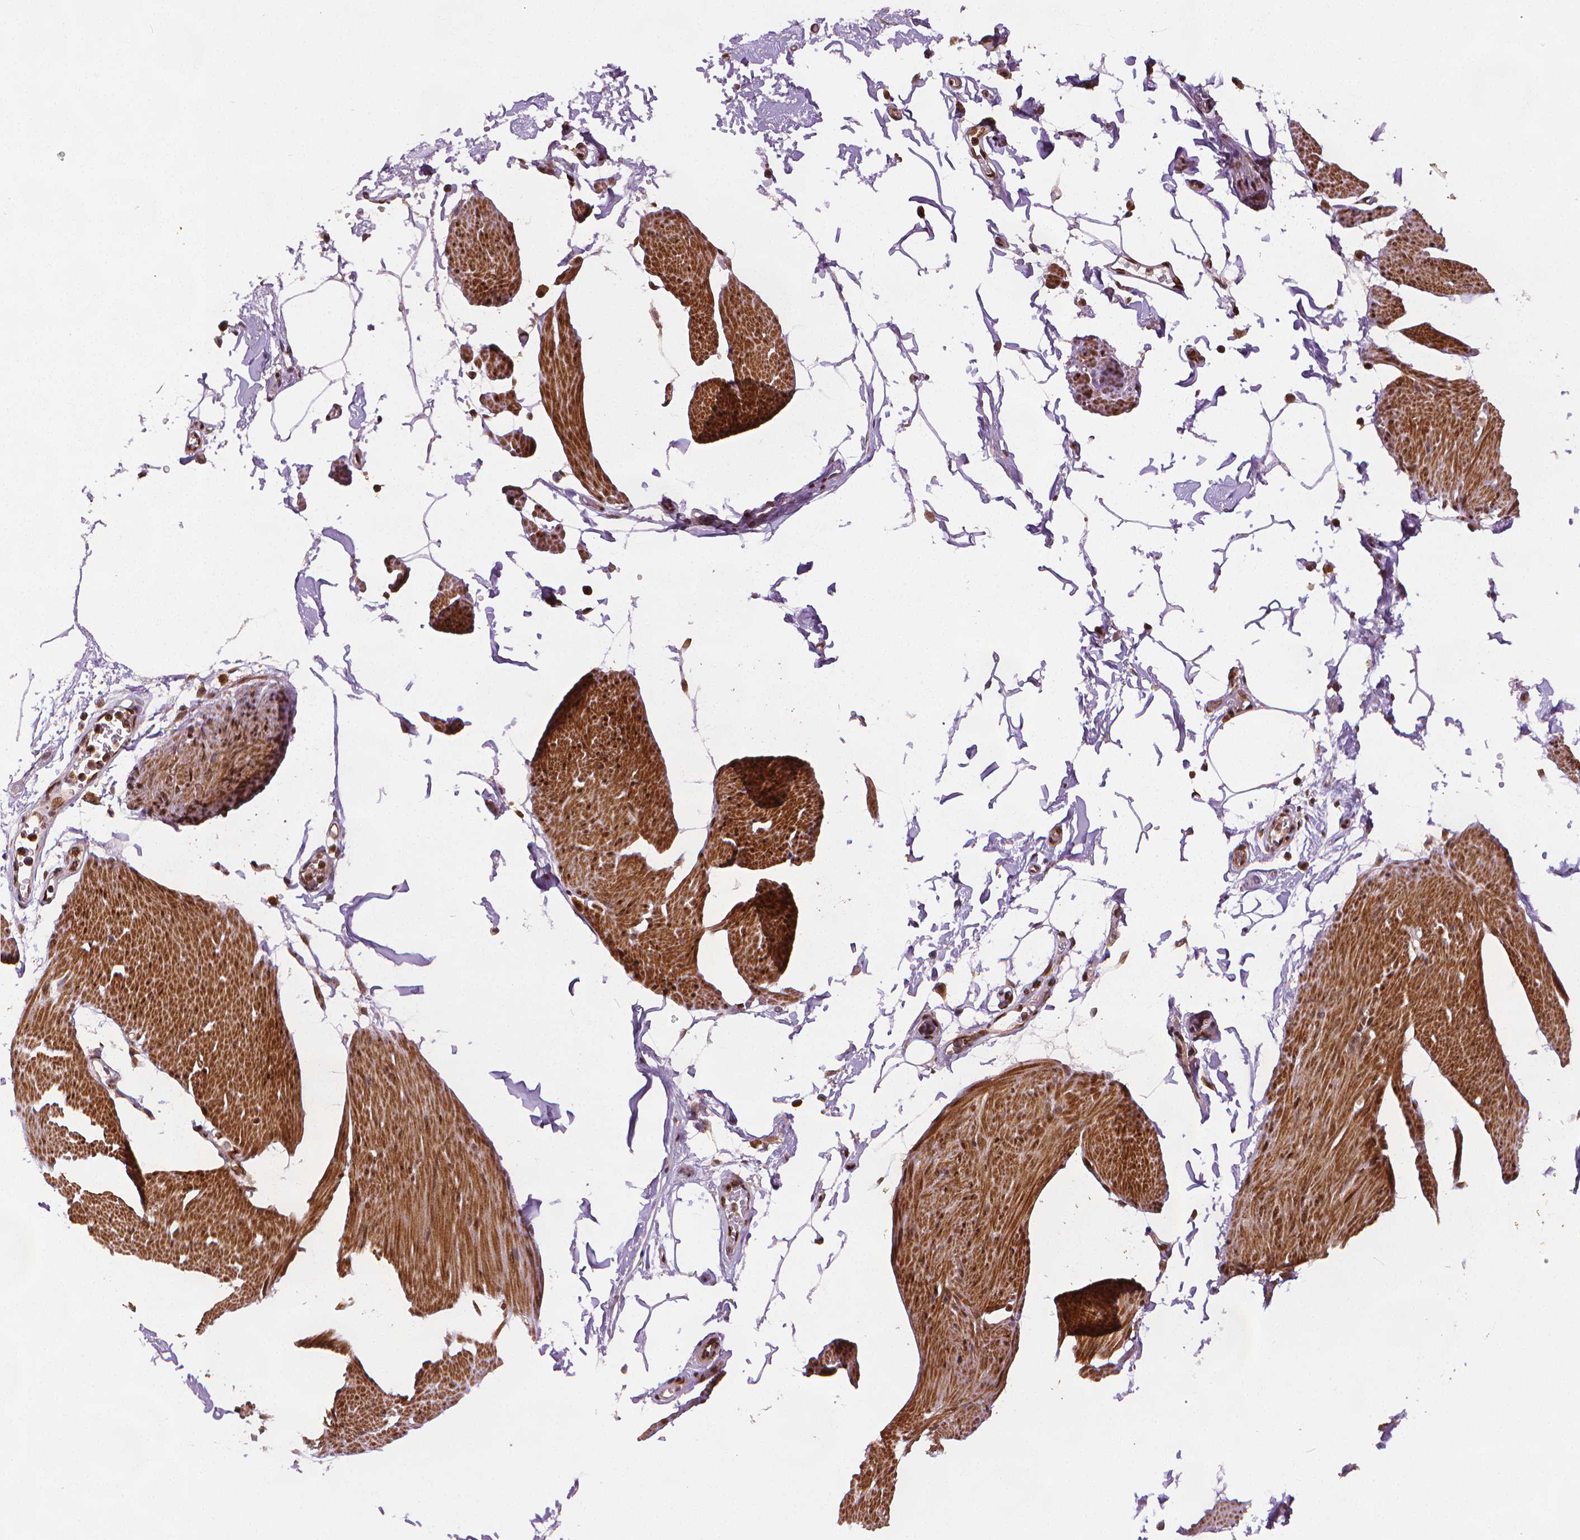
{"staining": {"intensity": "moderate", "quantity": "25%-75%", "location": "cytoplasmic/membranous"}, "tissue": "smooth muscle", "cell_type": "Smooth muscle cells", "image_type": "normal", "snomed": [{"axis": "morphology", "description": "Normal tissue, NOS"}, {"axis": "topography", "description": "Adipose tissue"}, {"axis": "topography", "description": "Smooth muscle"}, {"axis": "topography", "description": "Peripheral nerve tissue"}], "caption": "Moderate cytoplasmic/membranous protein positivity is identified in approximately 25%-75% of smooth muscle cells in smooth muscle.", "gene": "STAT3", "patient": {"sex": "male", "age": 83}}